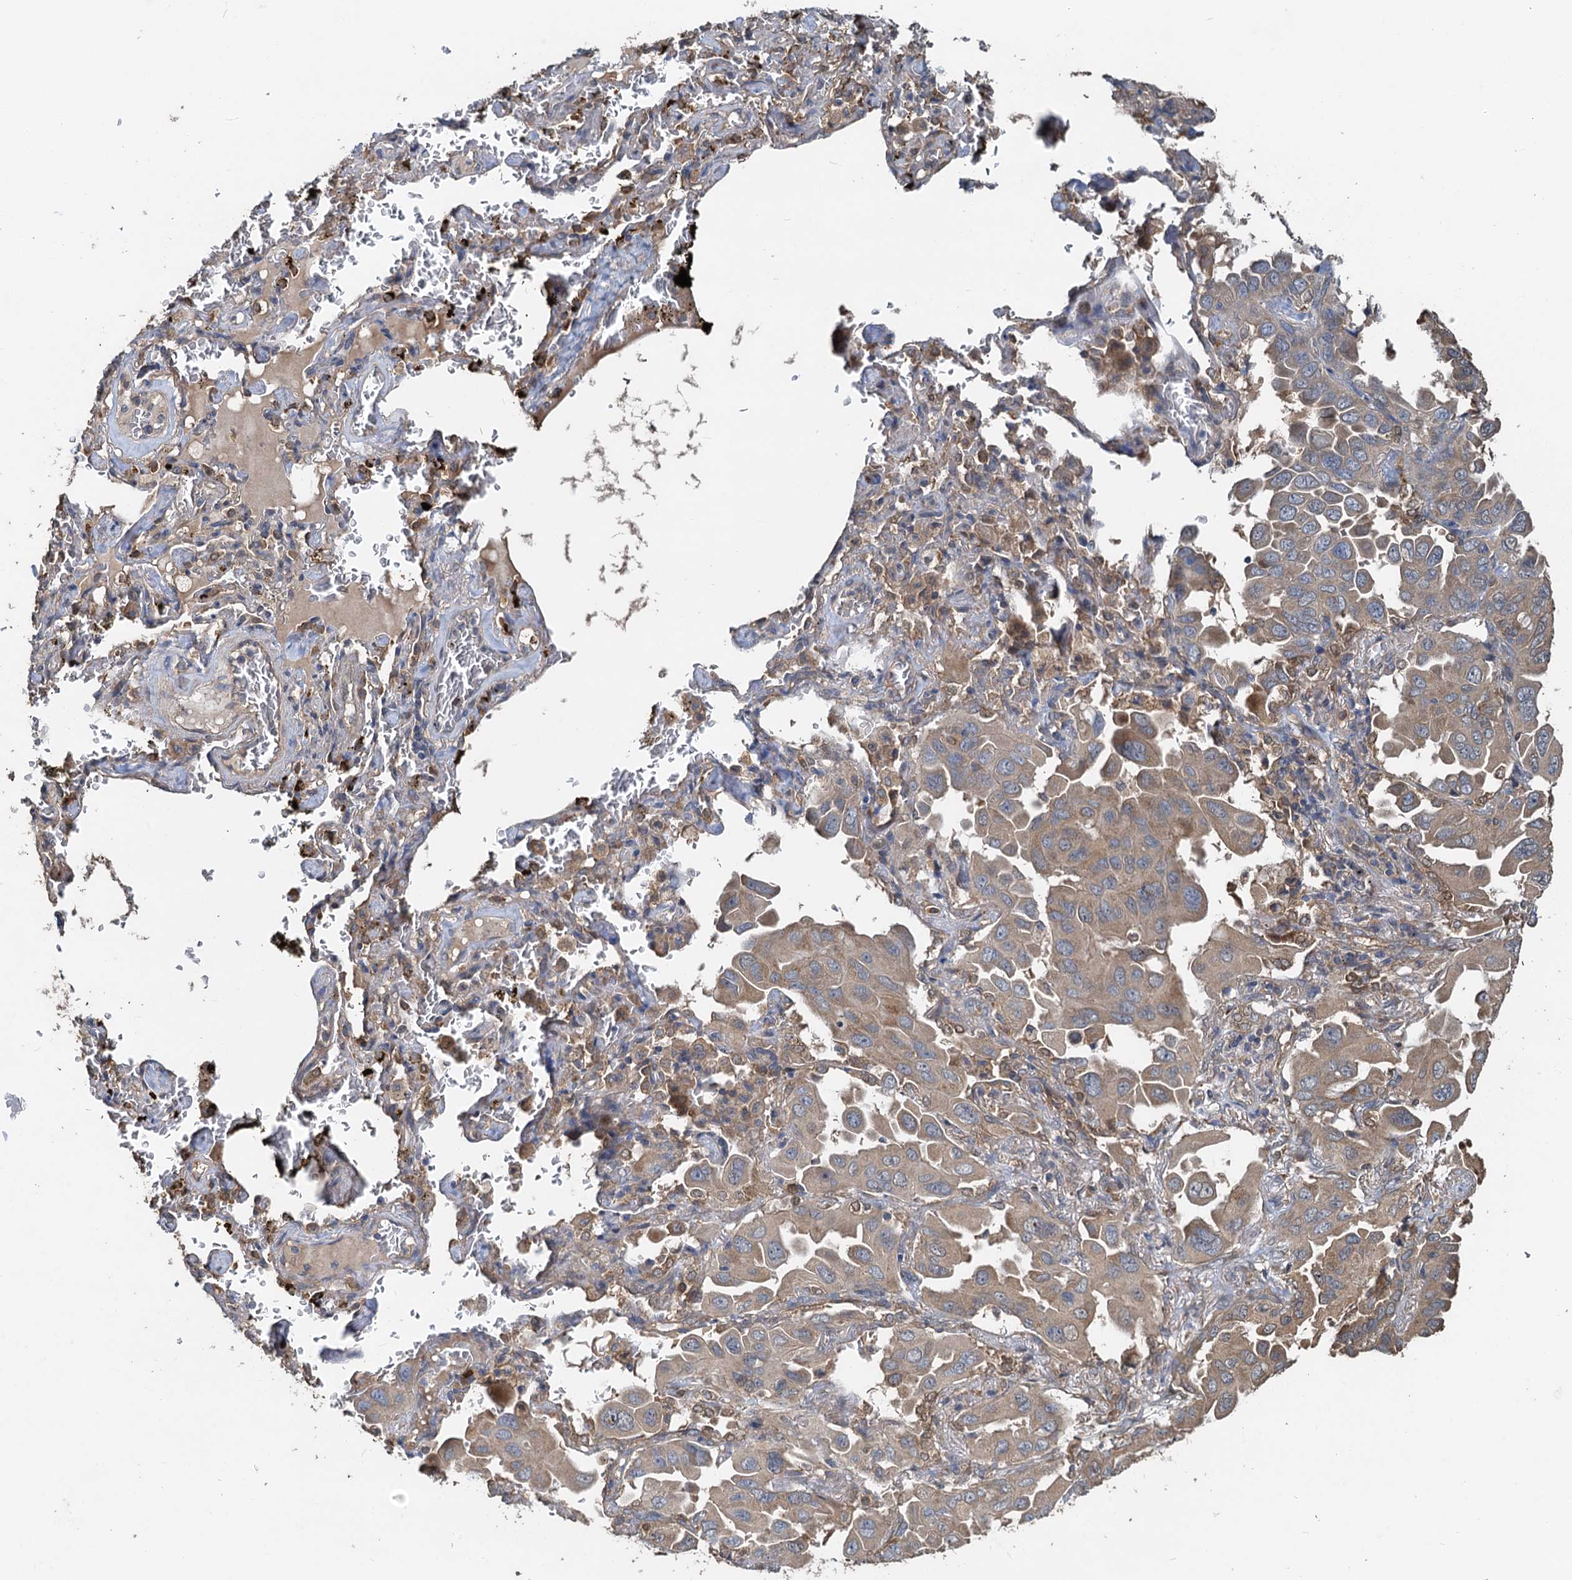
{"staining": {"intensity": "moderate", "quantity": "<25%", "location": "cytoplasmic/membranous"}, "tissue": "lung cancer", "cell_type": "Tumor cells", "image_type": "cancer", "snomed": [{"axis": "morphology", "description": "Adenocarcinoma, NOS"}, {"axis": "topography", "description": "Lung"}], "caption": "A brown stain labels moderate cytoplasmic/membranous positivity of a protein in human lung cancer tumor cells.", "gene": "HYI", "patient": {"sex": "male", "age": 64}}